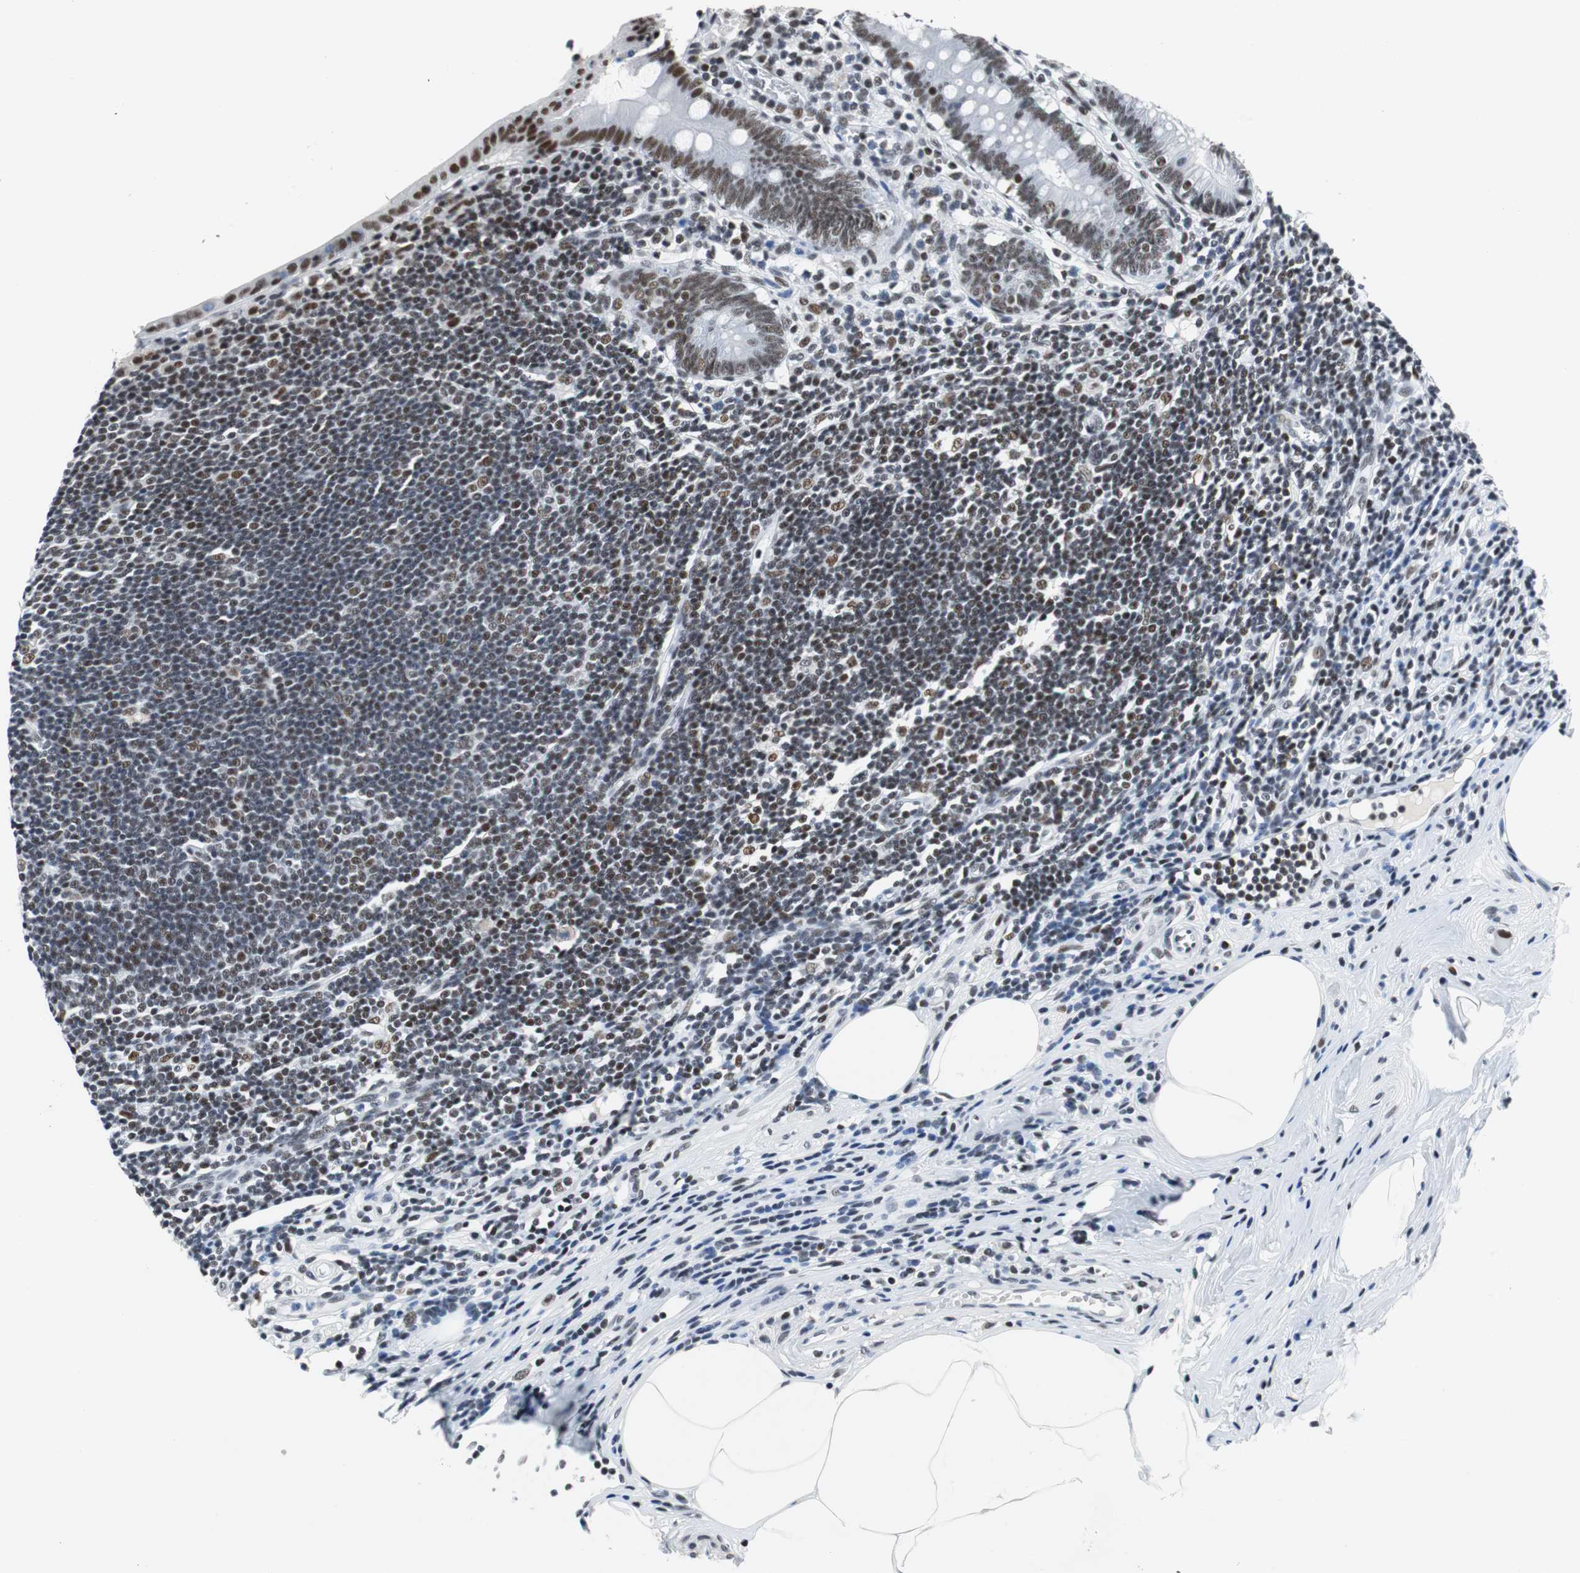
{"staining": {"intensity": "moderate", "quantity": ">75%", "location": "nuclear"}, "tissue": "appendix", "cell_type": "Glandular cells", "image_type": "normal", "snomed": [{"axis": "morphology", "description": "Normal tissue, NOS"}, {"axis": "topography", "description": "Appendix"}], "caption": "The photomicrograph shows immunohistochemical staining of normal appendix. There is moderate nuclear staining is seen in approximately >75% of glandular cells.", "gene": "HDAC3", "patient": {"sex": "female", "age": 50}}